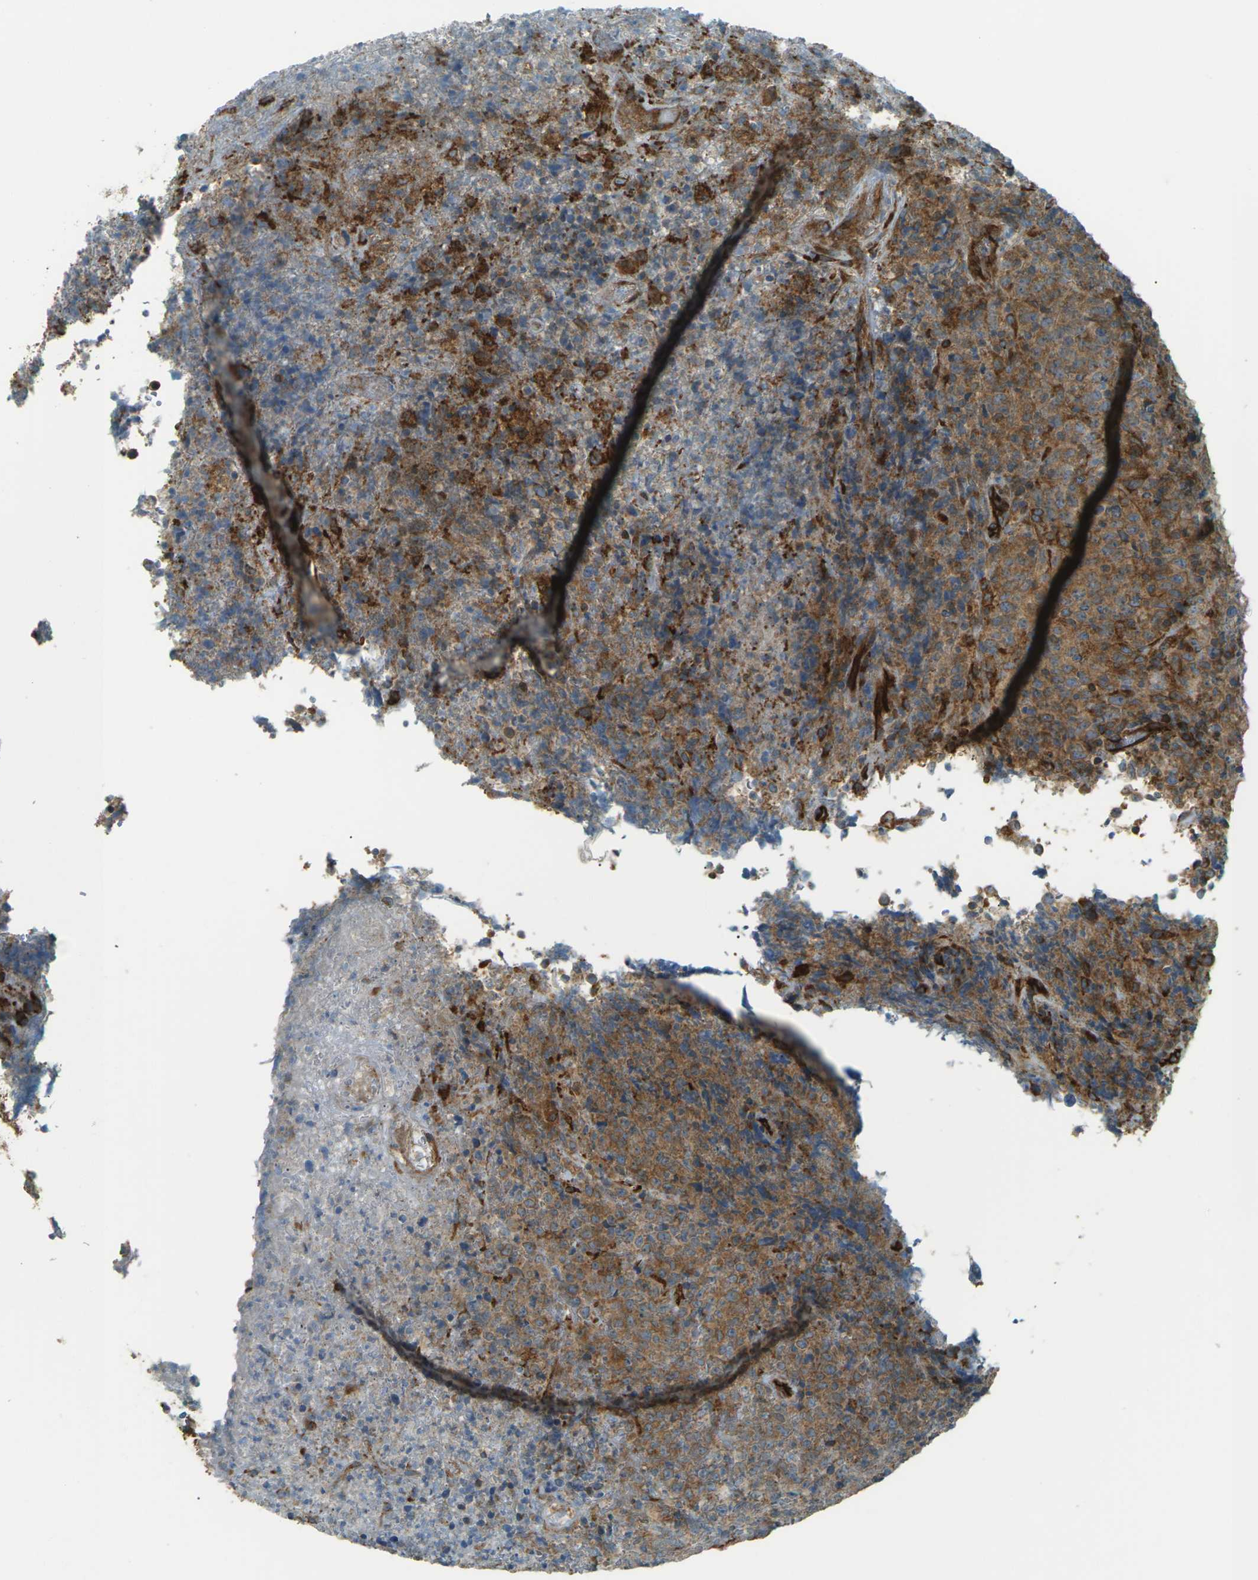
{"staining": {"intensity": "moderate", "quantity": ">75%", "location": "cytoplasmic/membranous"}, "tissue": "lymphoma", "cell_type": "Tumor cells", "image_type": "cancer", "snomed": [{"axis": "morphology", "description": "Malignant lymphoma, non-Hodgkin's type, High grade"}, {"axis": "topography", "description": "Tonsil"}], "caption": "About >75% of tumor cells in human high-grade malignant lymphoma, non-Hodgkin's type reveal moderate cytoplasmic/membranous protein positivity as visualized by brown immunohistochemical staining.", "gene": "S1PR1", "patient": {"sex": "female", "age": 36}}